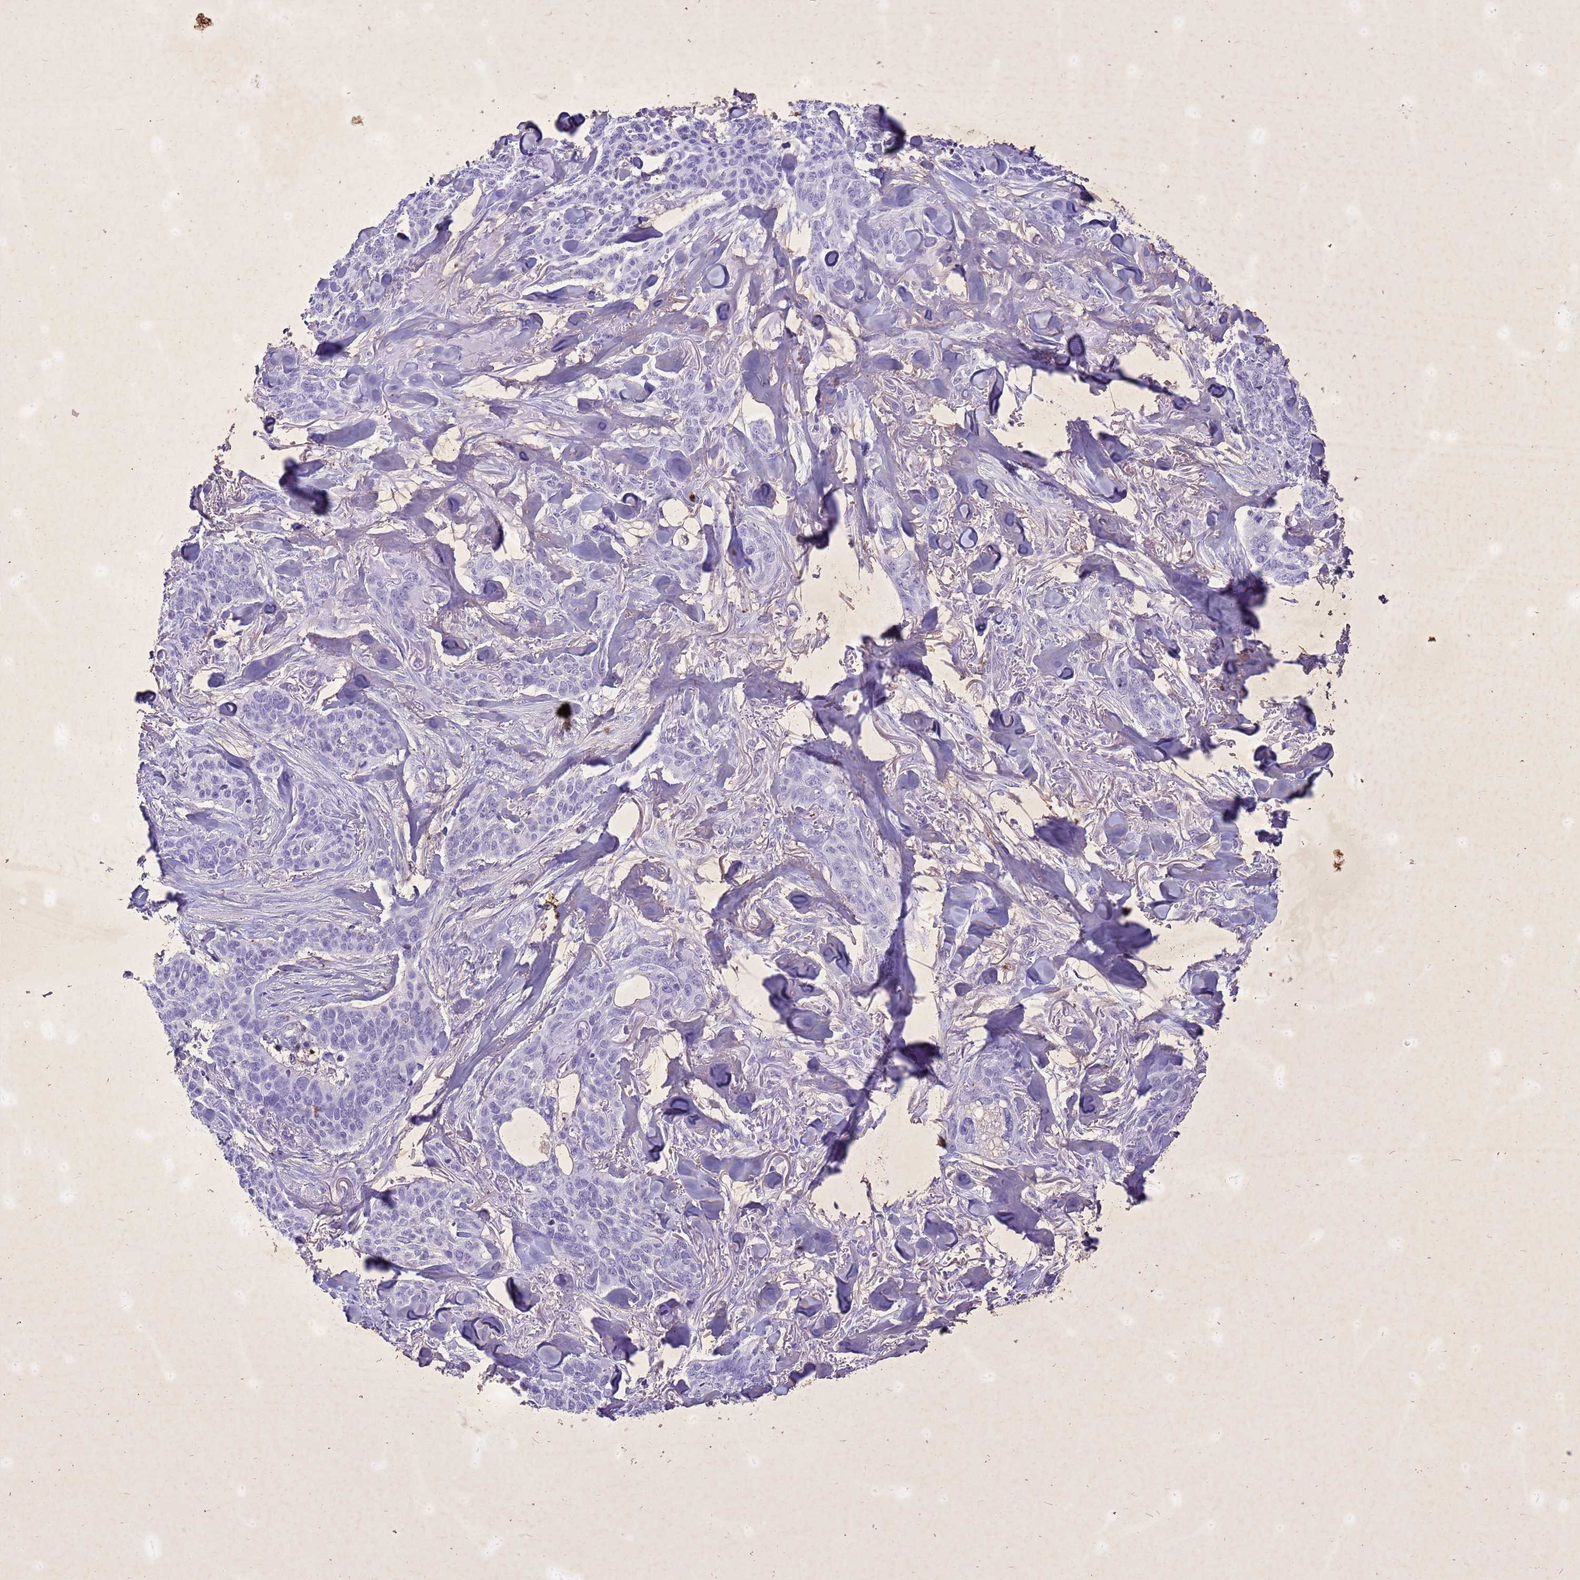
{"staining": {"intensity": "negative", "quantity": "none", "location": "none"}, "tissue": "skin cancer", "cell_type": "Tumor cells", "image_type": "cancer", "snomed": [{"axis": "morphology", "description": "Basal cell carcinoma"}, {"axis": "topography", "description": "Skin"}], "caption": "An image of human skin cancer (basal cell carcinoma) is negative for staining in tumor cells.", "gene": "COPS9", "patient": {"sex": "male", "age": 86}}